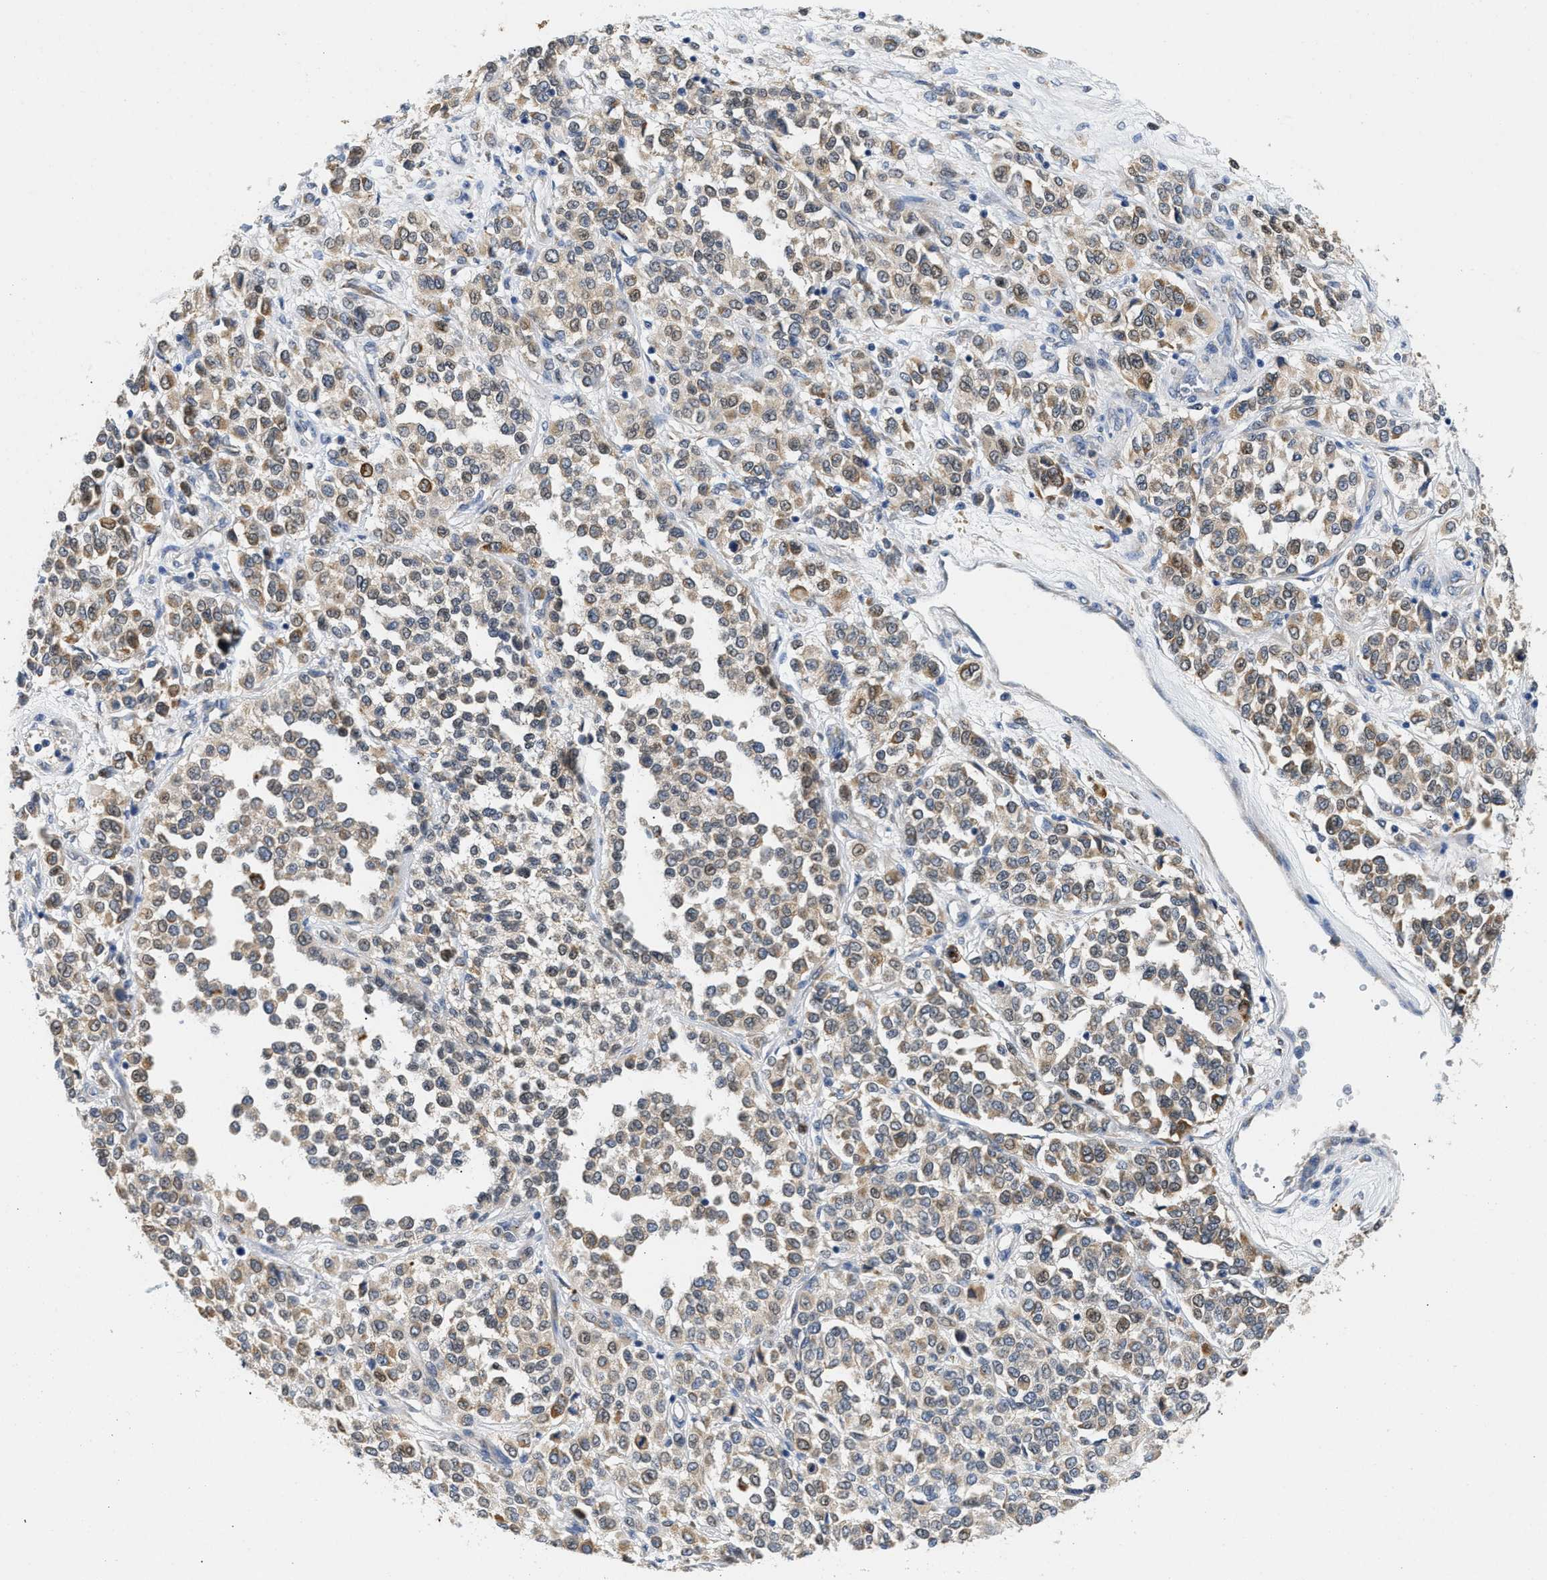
{"staining": {"intensity": "weak", "quantity": ">75%", "location": "cytoplasmic/membranous"}, "tissue": "melanoma", "cell_type": "Tumor cells", "image_type": "cancer", "snomed": [{"axis": "morphology", "description": "Malignant melanoma, Metastatic site"}, {"axis": "topography", "description": "Pancreas"}], "caption": "About >75% of tumor cells in malignant melanoma (metastatic site) show weak cytoplasmic/membranous protein positivity as visualized by brown immunohistochemical staining.", "gene": "PPM1L", "patient": {"sex": "female", "age": 30}}